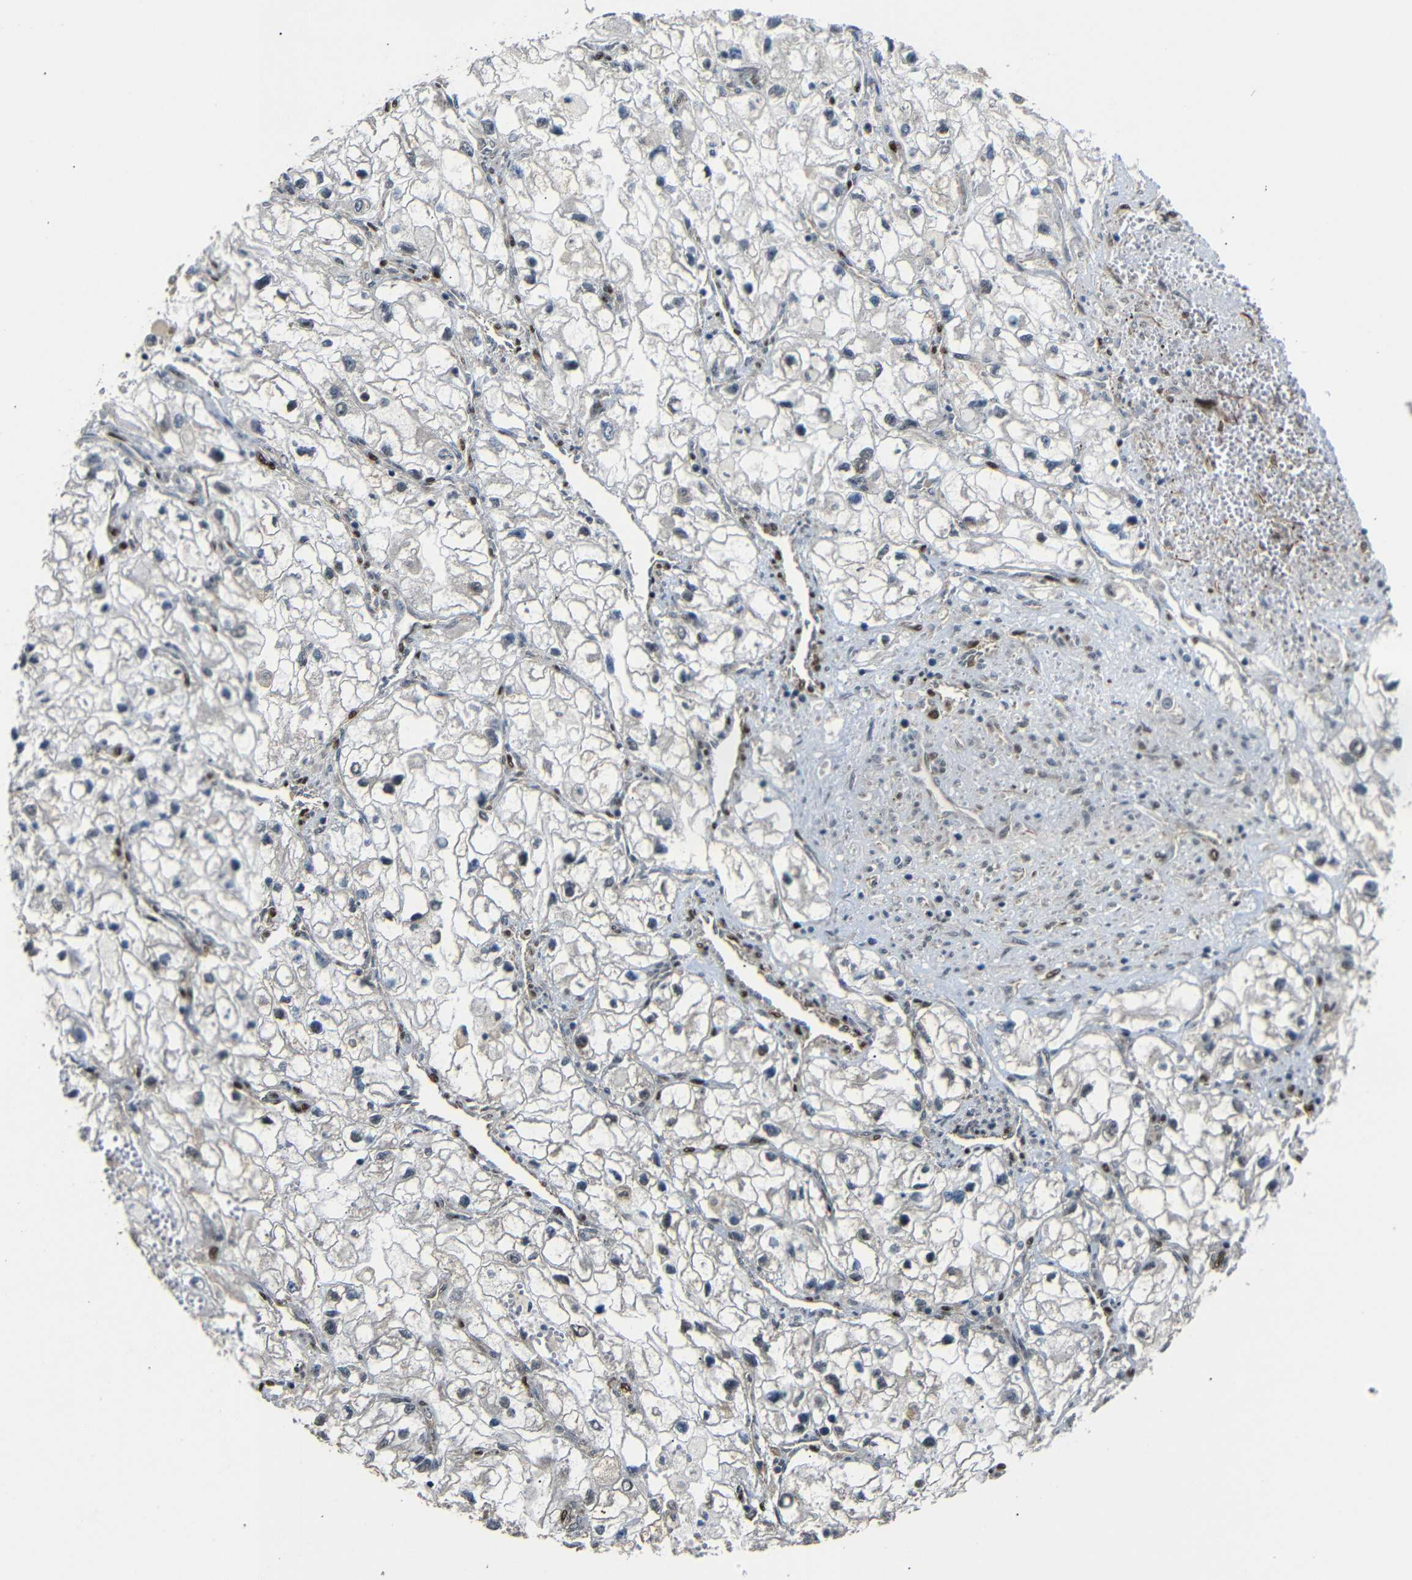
{"staining": {"intensity": "negative", "quantity": "none", "location": "none"}, "tissue": "renal cancer", "cell_type": "Tumor cells", "image_type": "cancer", "snomed": [{"axis": "morphology", "description": "Adenocarcinoma, NOS"}, {"axis": "topography", "description": "Kidney"}], "caption": "Image shows no protein expression in tumor cells of renal adenocarcinoma tissue.", "gene": "TBX2", "patient": {"sex": "female", "age": 70}}